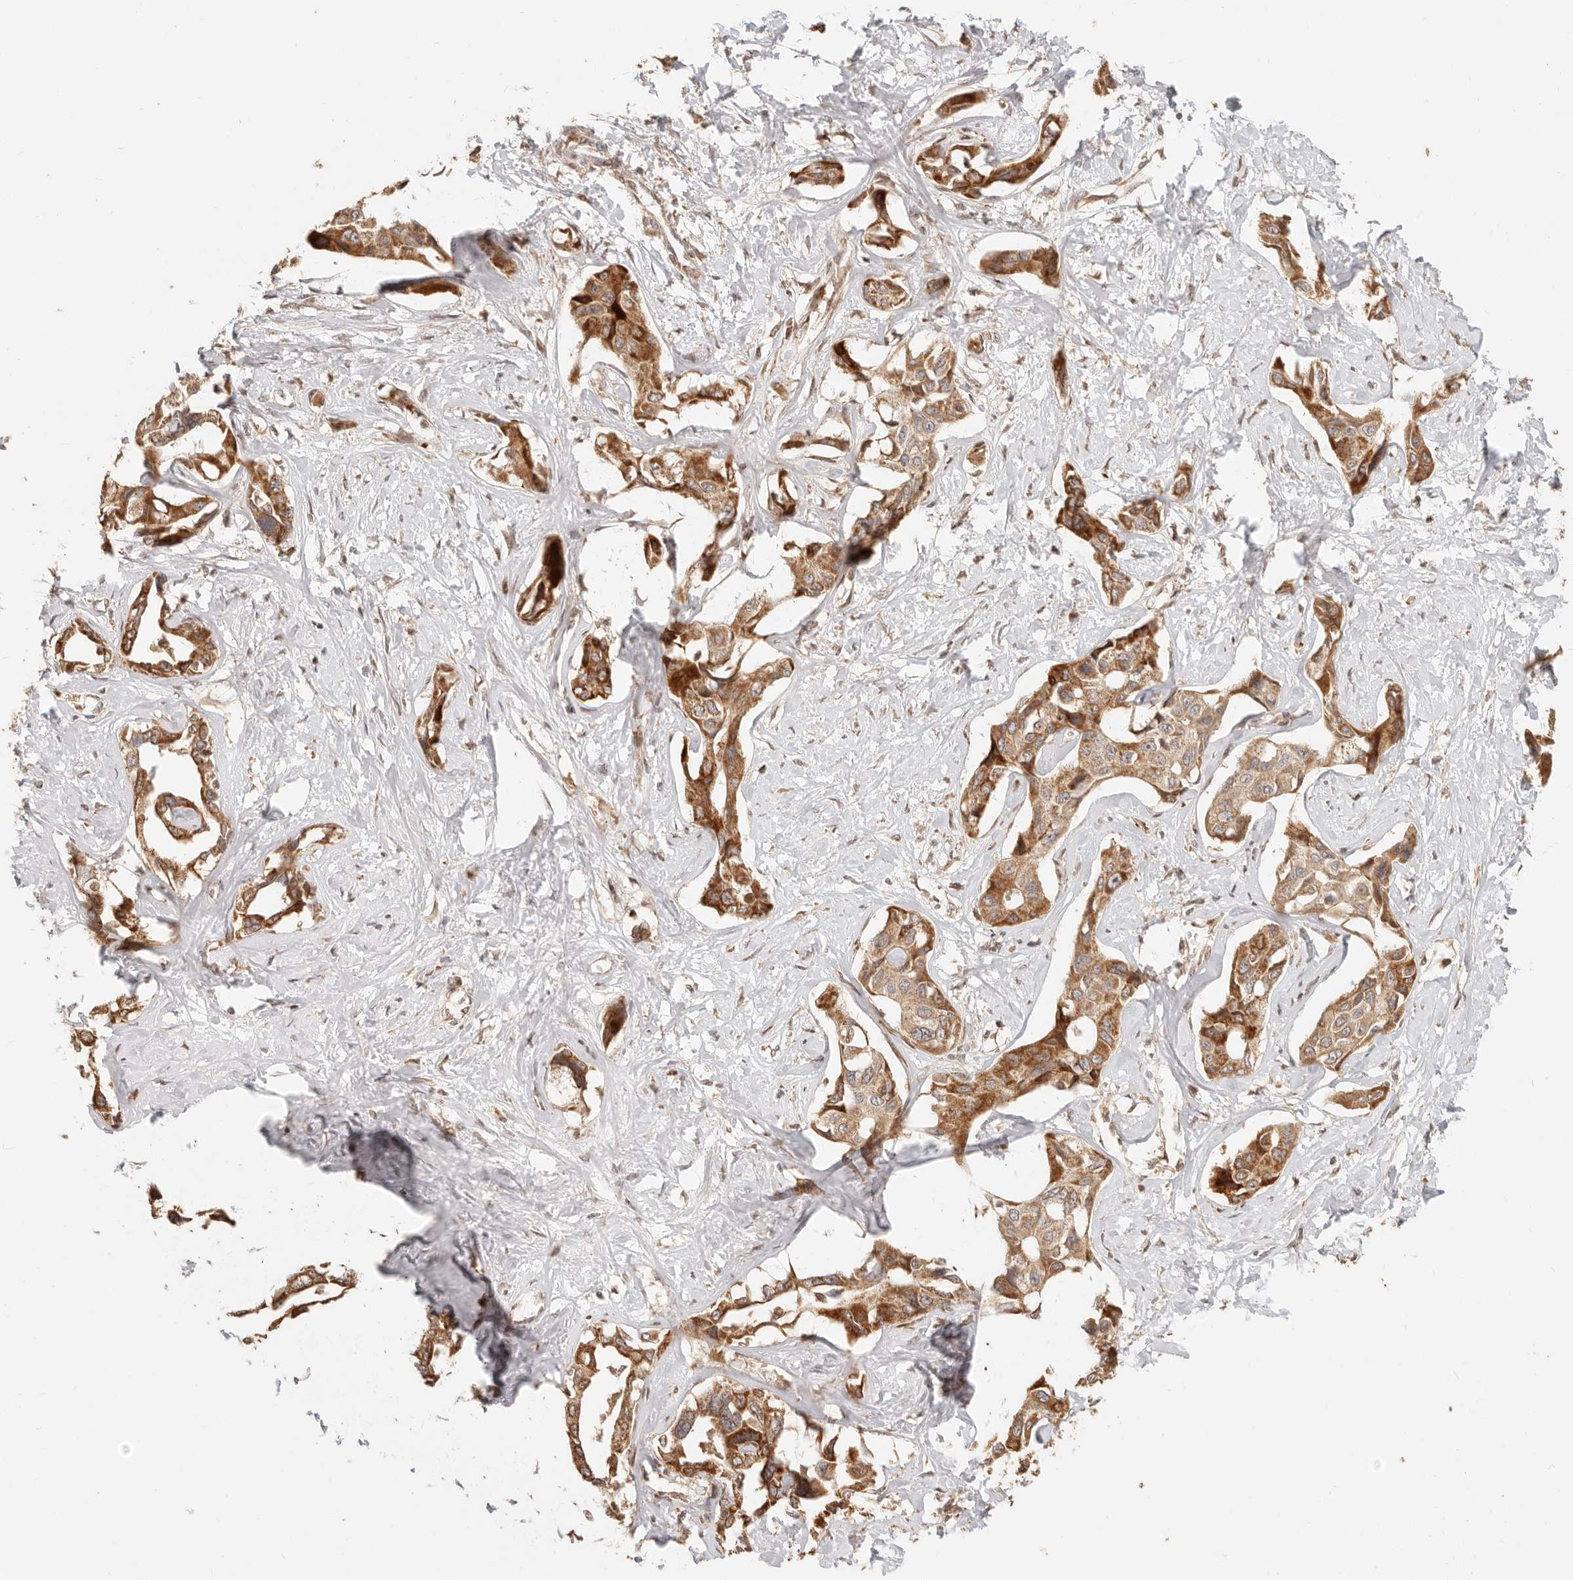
{"staining": {"intensity": "strong", "quantity": ">75%", "location": "cytoplasmic/membranous"}, "tissue": "liver cancer", "cell_type": "Tumor cells", "image_type": "cancer", "snomed": [{"axis": "morphology", "description": "Cholangiocarcinoma"}, {"axis": "topography", "description": "Liver"}], "caption": "The photomicrograph reveals a brown stain indicating the presence of a protein in the cytoplasmic/membranous of tumor cells in liver cancer.", "gene": "TIMM17A", "patient": {"sex": "male", "age": 59}}